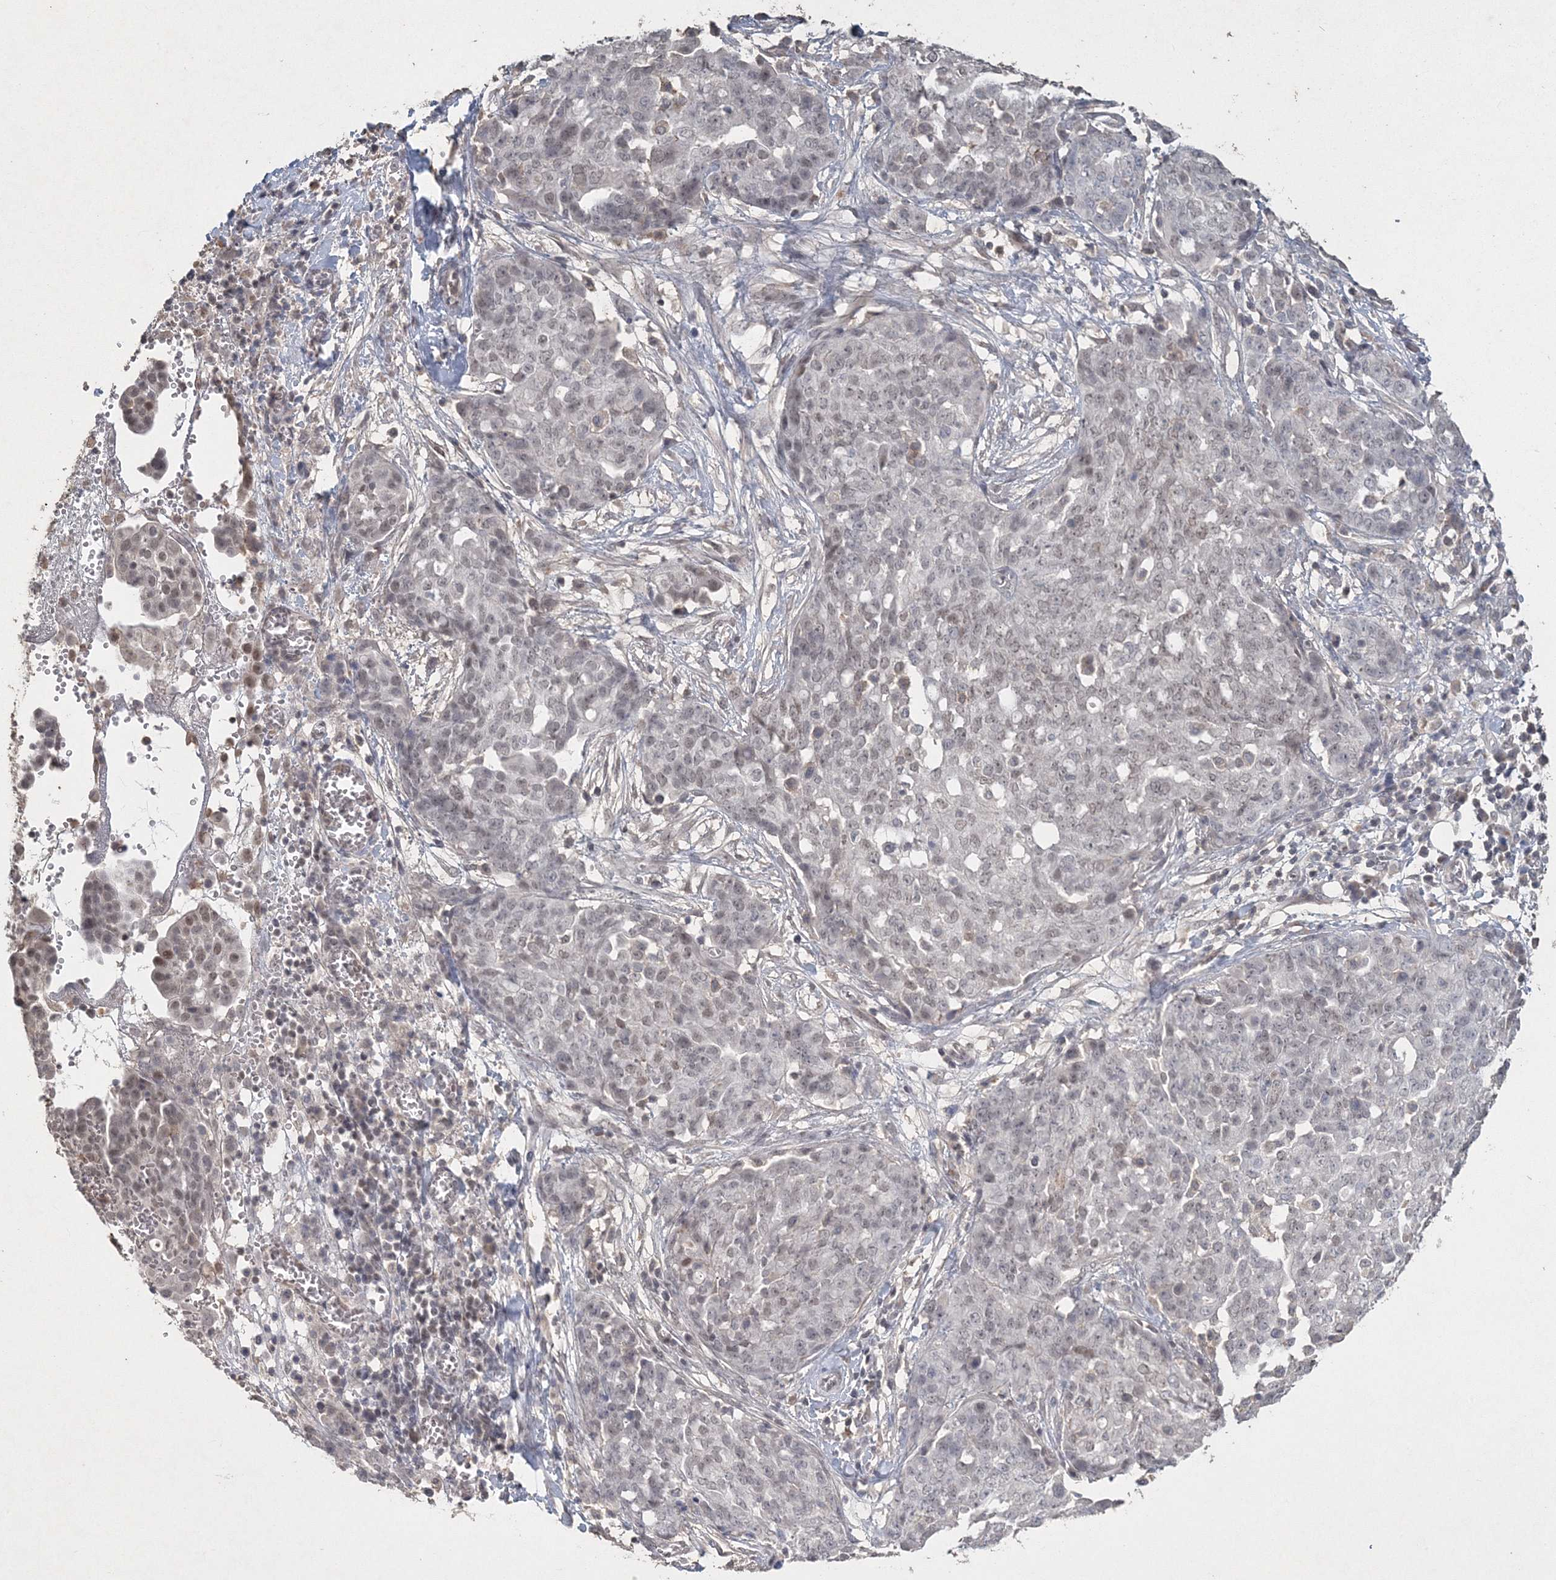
{"staining": {"intensity": "weak", "quantity": "<25%", "location": "nuclear"}, "tissue": "ovarian cancer", "cell_type": "Tumor cells", "image_type": "cancer", "snomed": [{"axis": "morphology", "description": "Cystadenocarcinoma, serous, NOS"}, {"axis": "topography", "description": "Soft tissue"}, {"axis": "topography", "description": "Ovary"}], "caption": "Immunohistochemistry (IHC) micrograph of neoplastic tissue: human ovarian cancer (serous cystadenocarcinoma) stained with DAB (3,3'-diaminobenzidine) reveals no significant protein positivity in tumor cells.", "gene": "UIMC1", "patient": {"sex": "female", "age": 57}}